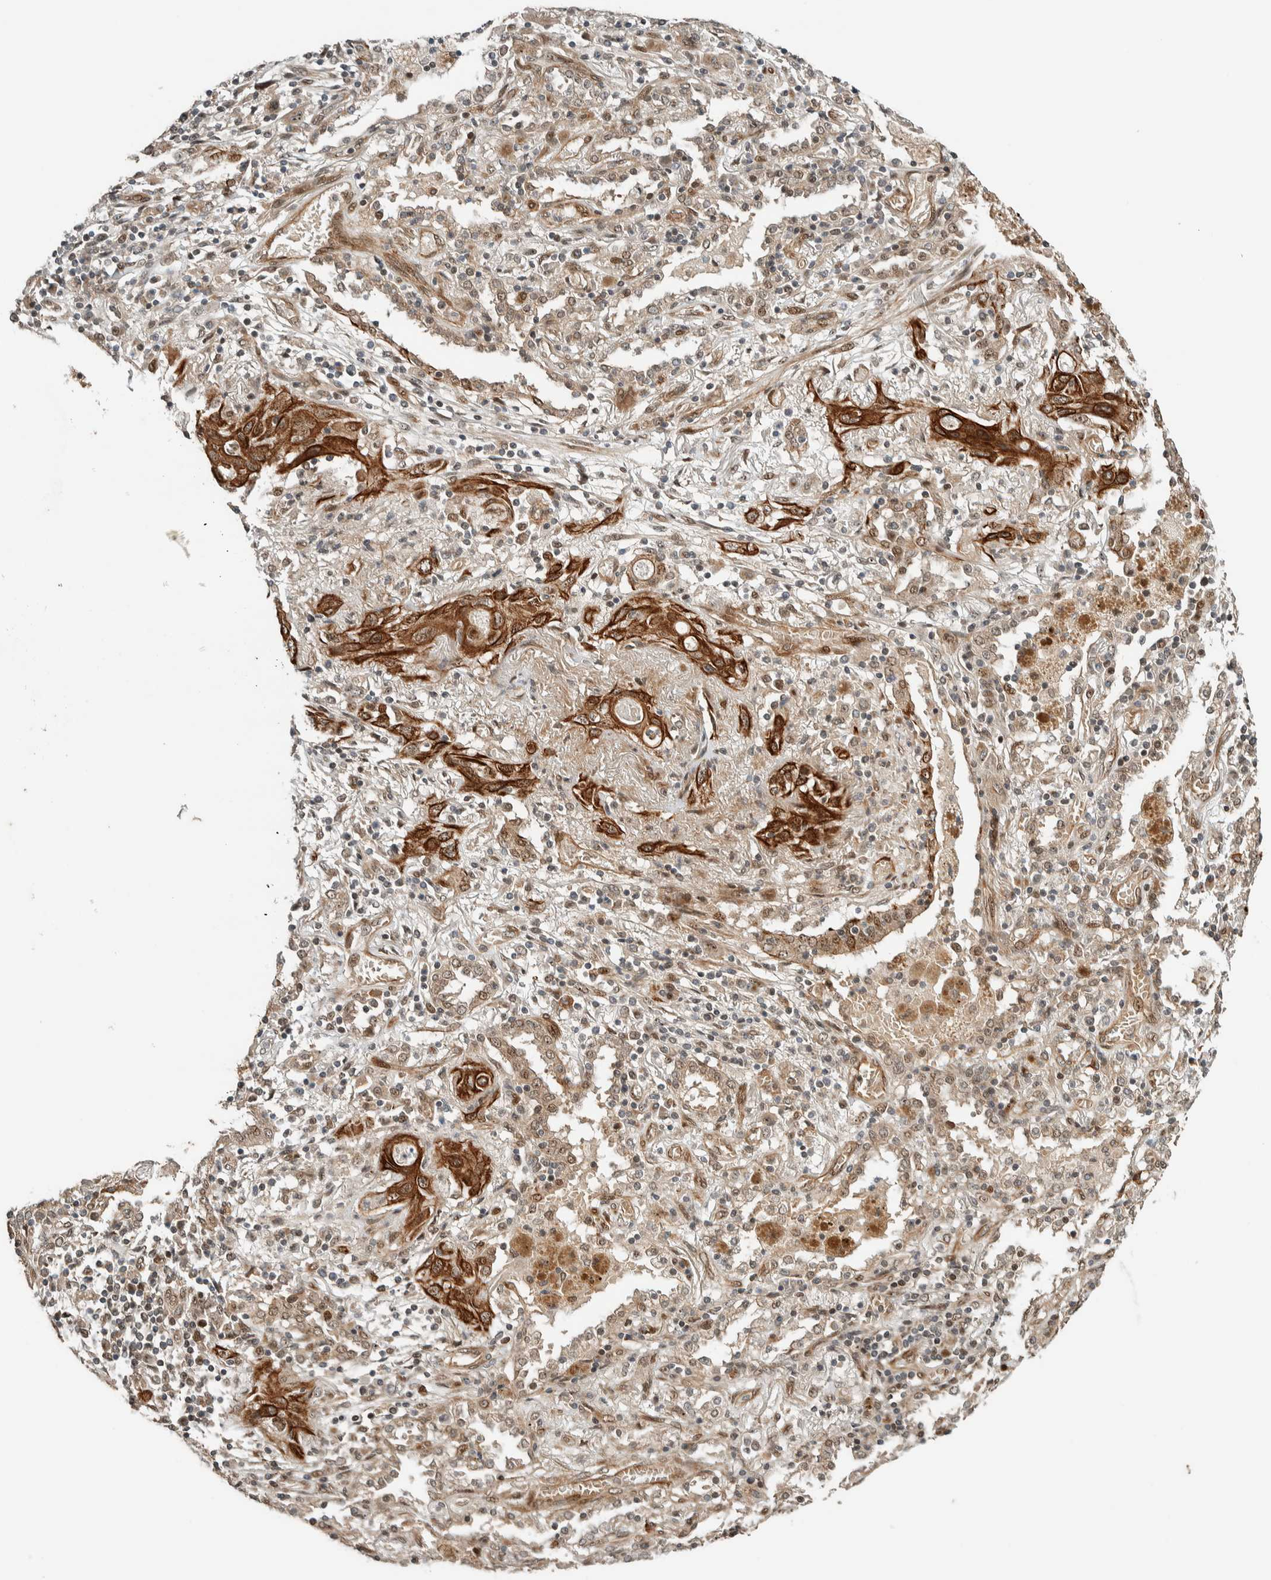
{"staining": {"intensity": "strong", "quantity": ">75%", "location": "cytoplasmic/membranous"}, "tissue": "lung cancer", "cell_type": "Tumor cells", "image_type": "cancer", "snomed": [{"axis": "morphology", "description": "Squamous cell carcinoma, NOS"}, {"axis": "topography", "description": "Lung"}], "caption": "Immunohistochemistry (DAB (3,3'-diaminobenzidine)) staining of lung squamous cell carcinoma demonstrates strong cytoplasmic/membranous protein expression in approximately >75% of tumor cells.", "gene": "STXBP4", "patient": {"sex": "female", "age": 47}}